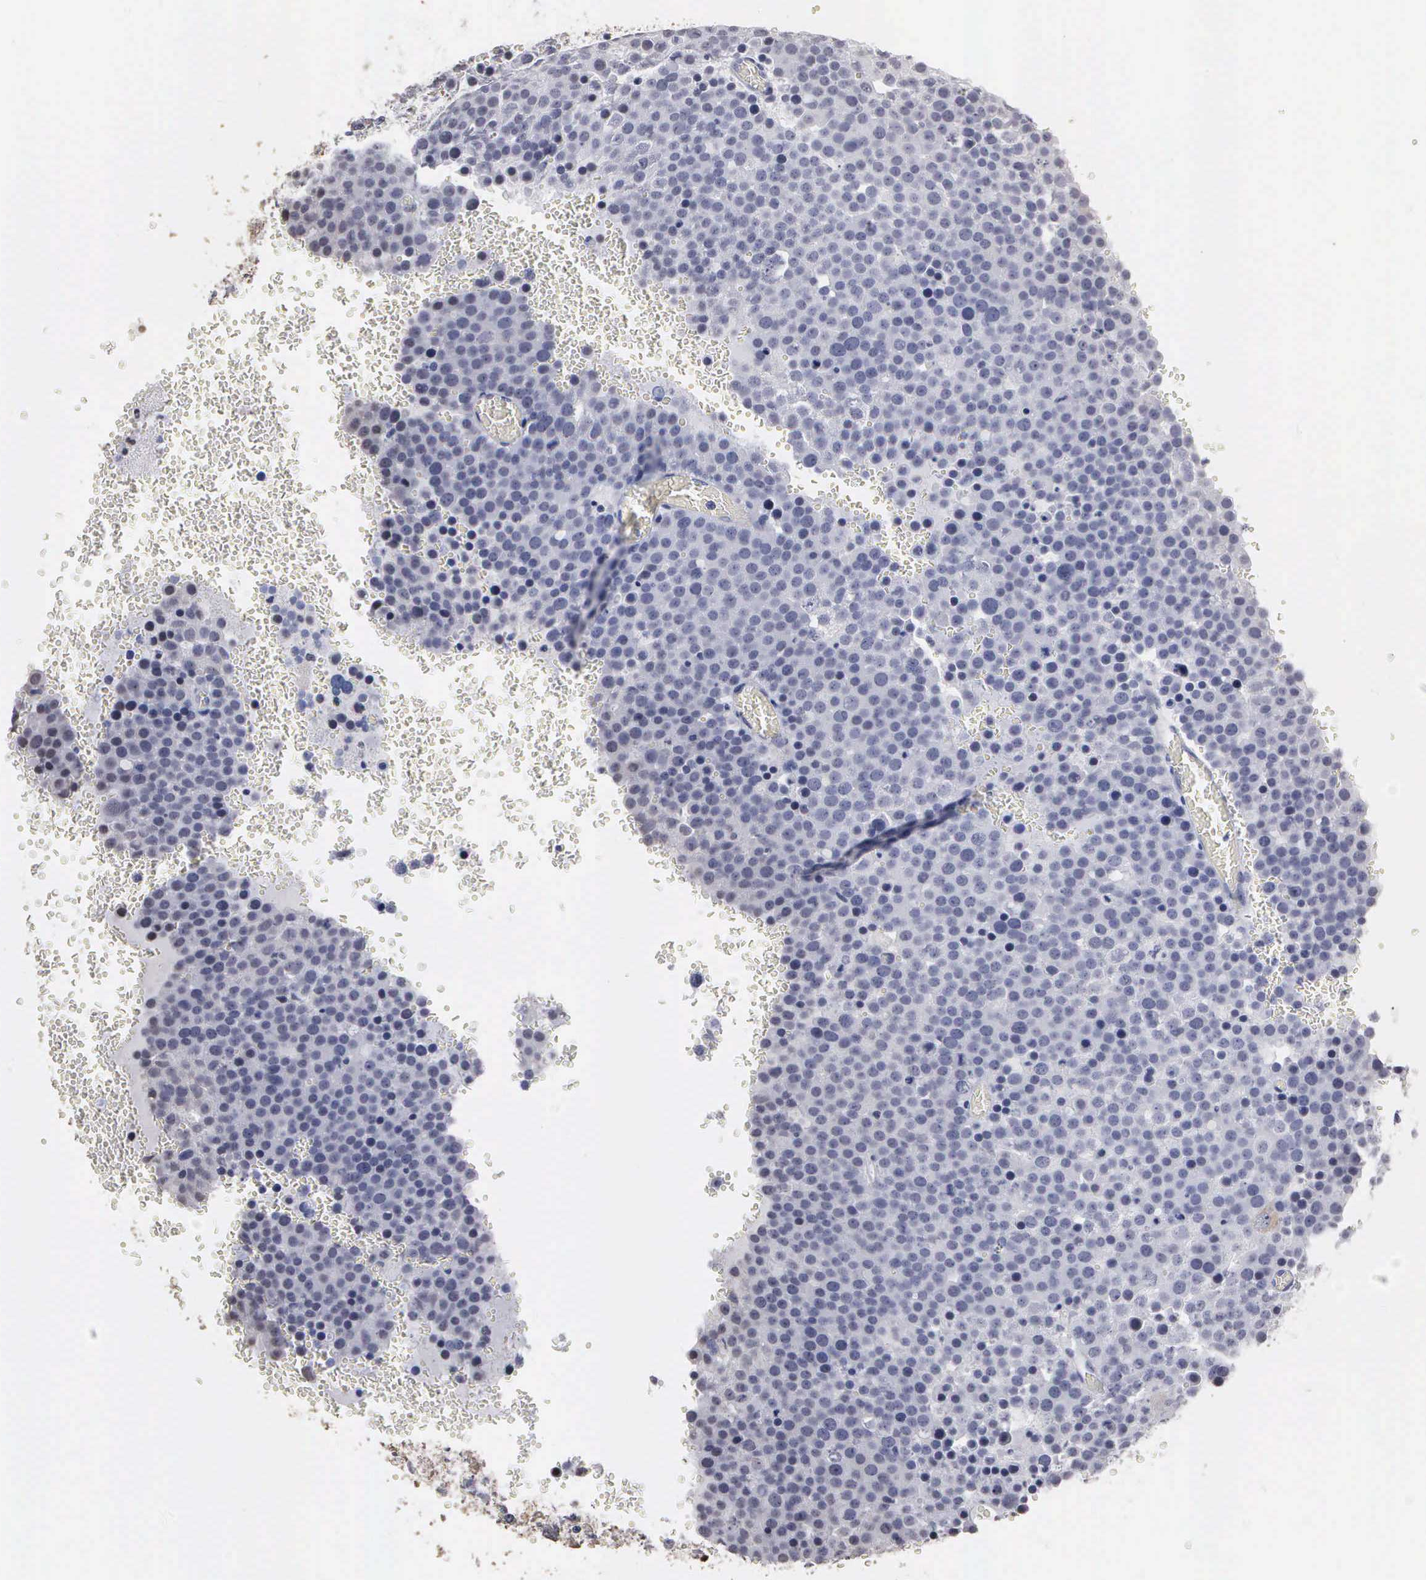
{"staining": {"intensity": "negative", "quantity": "none", "location": "none"}, "tissue": "testis cancer", "cell_type": "Tumor cells", "image_type": "cancer", "snomed": [{"axis": "morphology", "description": "Seminoma, NOS"}, {"axis": "topography", "description": "Testis"}], "caption": "This photomicrograph is of testis cancer stained with immunohistochemistry to label a protein in brown with the nuclei are counter-stained blue. There is no expression in tumor cells. The staining is performed using DAB brown chromogen with nuclei counter-stained in using hematoxylin.", "gene": "UPB1", "patient": {"sex": "male", "age": 71}}